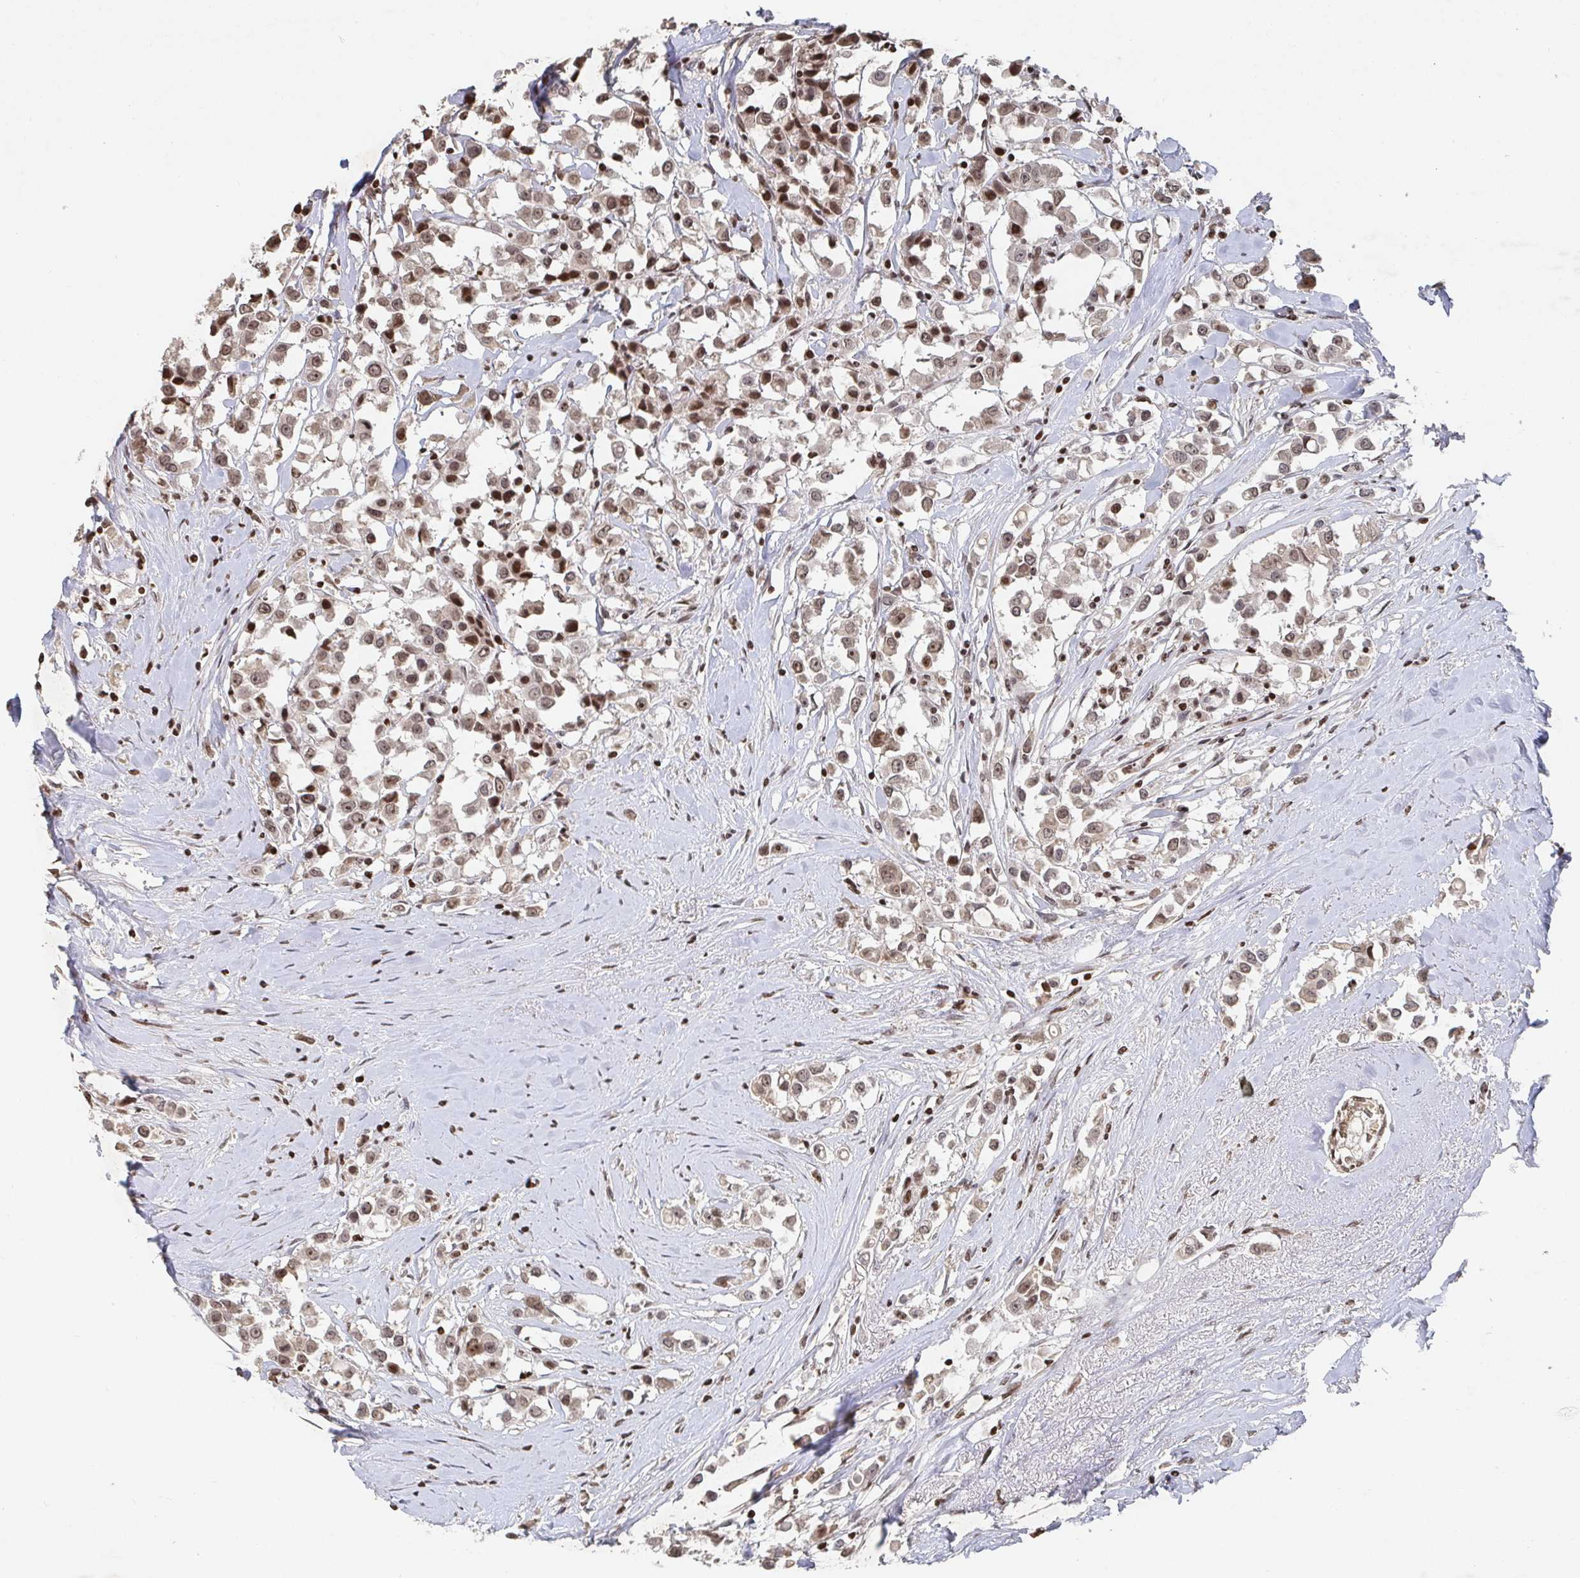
{"staining": {"intensity": "moderate", "quantity": ">75%", "location": "nuclear"}, "tissue": "breast cancer", "cell_type": "Tumor cells", "image_type": "cancer", "snomed": [{"axis": "morphology", "description": "Duct carcinoma"}, {"axis": "topography", "description": "Breast"}], "caption": "Breast cancer tissue demonstrates moderate nuclear staining in approximately >75% of tumor cells Nuclei are stained in blue.", "gene": "ZDHHC12", "patient": {"sex": "female", "age": 61}}